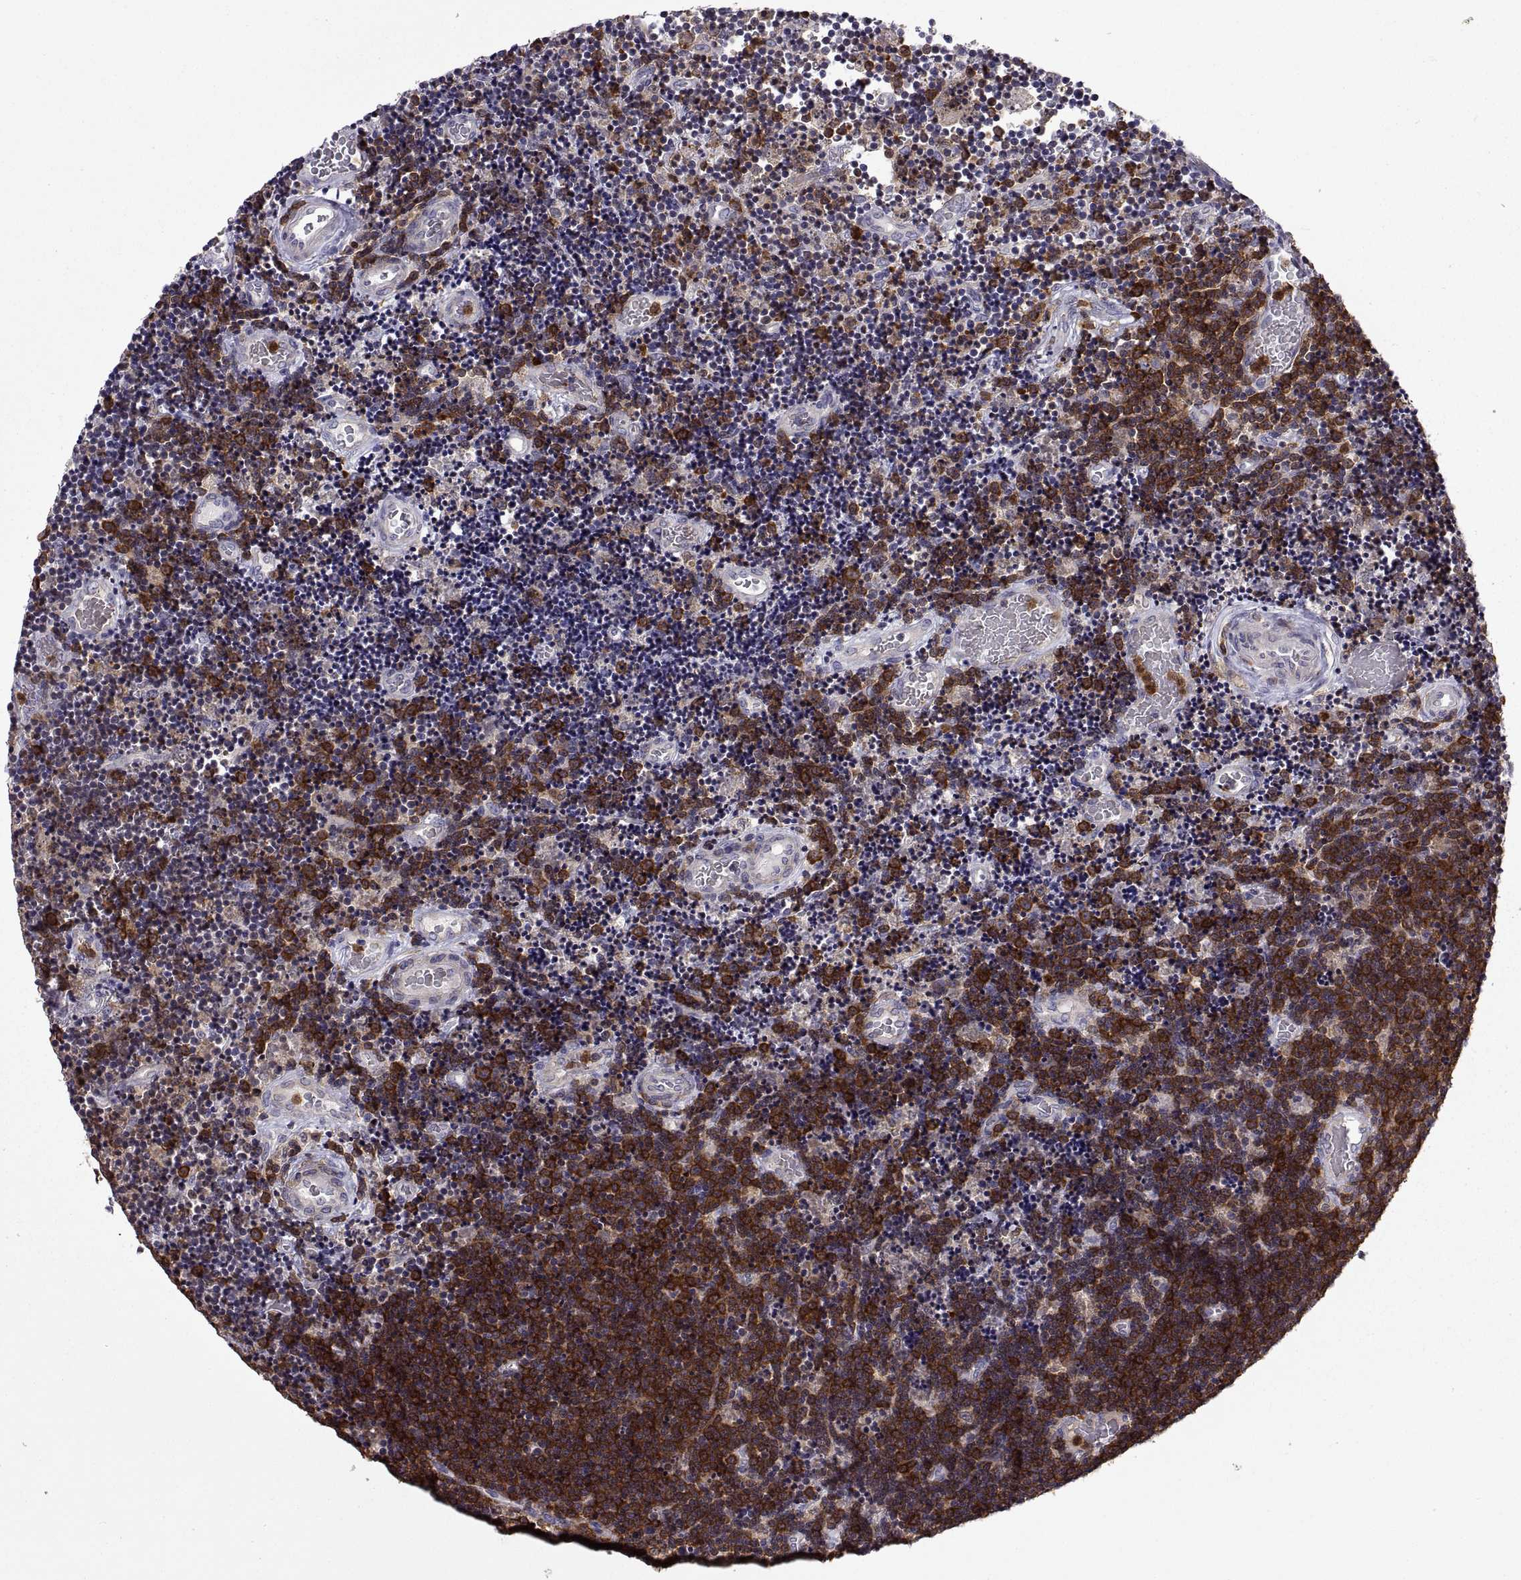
{"staining": {"intensity": "strong", "quantity": ">75%", "location": "cytoplasmic/membranous"}, "tissue": "lymphoma", "cell_type": "Tumor cells", "image_type": "cancer", "snomed": [{"axis": "morphology", "description": "Malignant lymphoma, non-Hodgkin's type, Low grade"}, {"axis": "topography", "description": "Brain"}], "caption": "Immunohistochemistry (IHC) of human malignant lymphoma, non-Hodgkin's type (low-grade) displays high levels of strong cytoplasmic/membranous expression in about >75% of tumor cells. Using DAB (brown) and hematoxylin (blue) stains, captured at high magnification using brightfield microscopy.", "gene": "DOK3", "patient": {"sex": "female", "age": 66}}